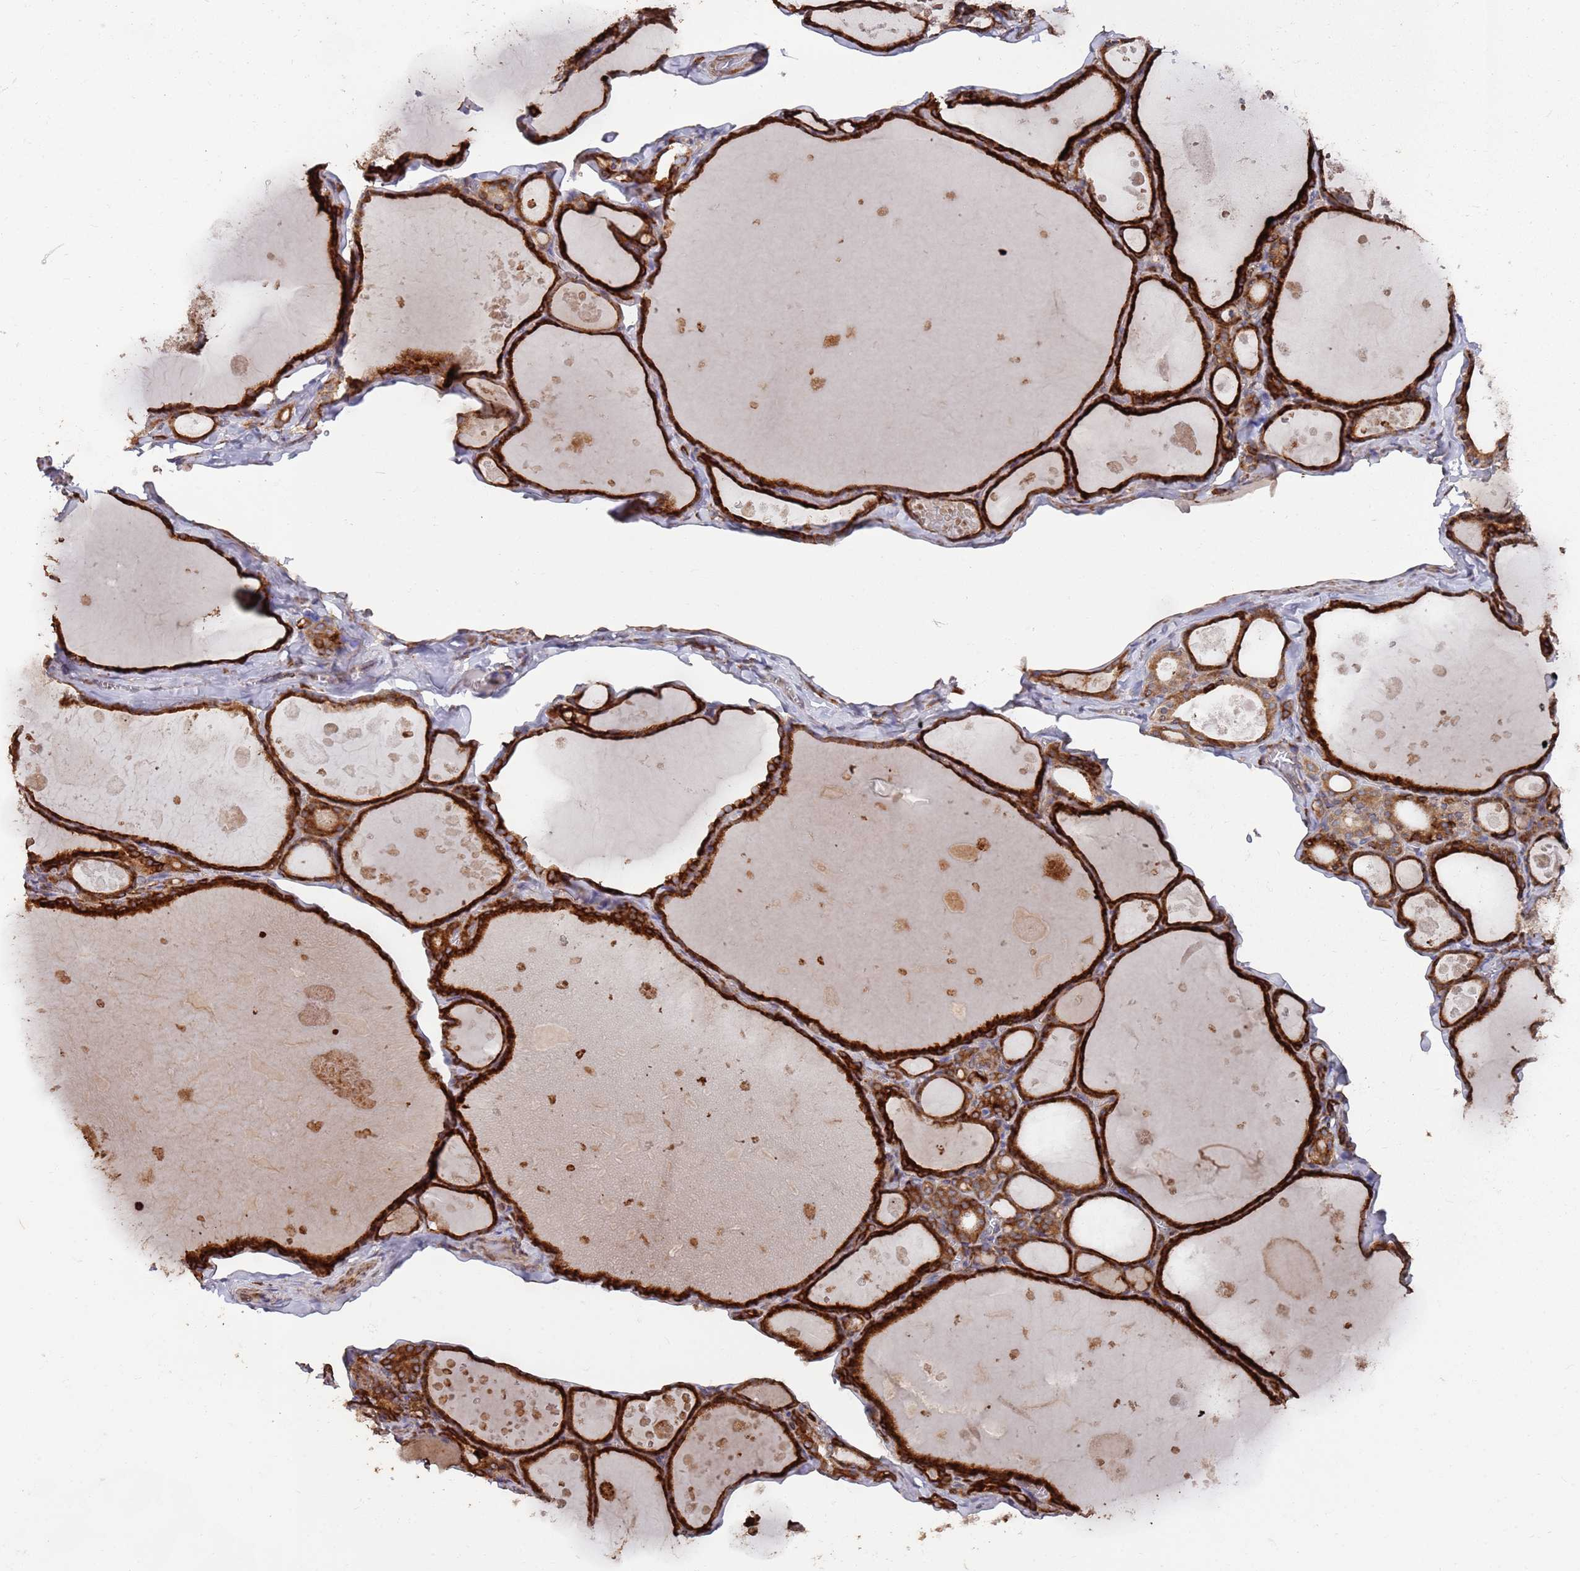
{"staining": {"intensity": "strong", "quantity": ">75%", "location": "cytoplasmic/membranous"}, "tissue": "thyroid gland", "cell_type": "Glandular cells", "image_type": "normal", "snomed": [{"axis": "morphology", "description": "Normal tissue, NOS"}, {"axis": "topography", "description": "Thyroid gland"}], "caption": "A high-resolution histopathology image shows immunohistochemistry staining of benign thyroid gland, which displays strong cytoplasmic/membranous expression in approximately >75% of glandular cells.", "gene": "LACC1", "patient": {"sex": "male", "age": 56}}